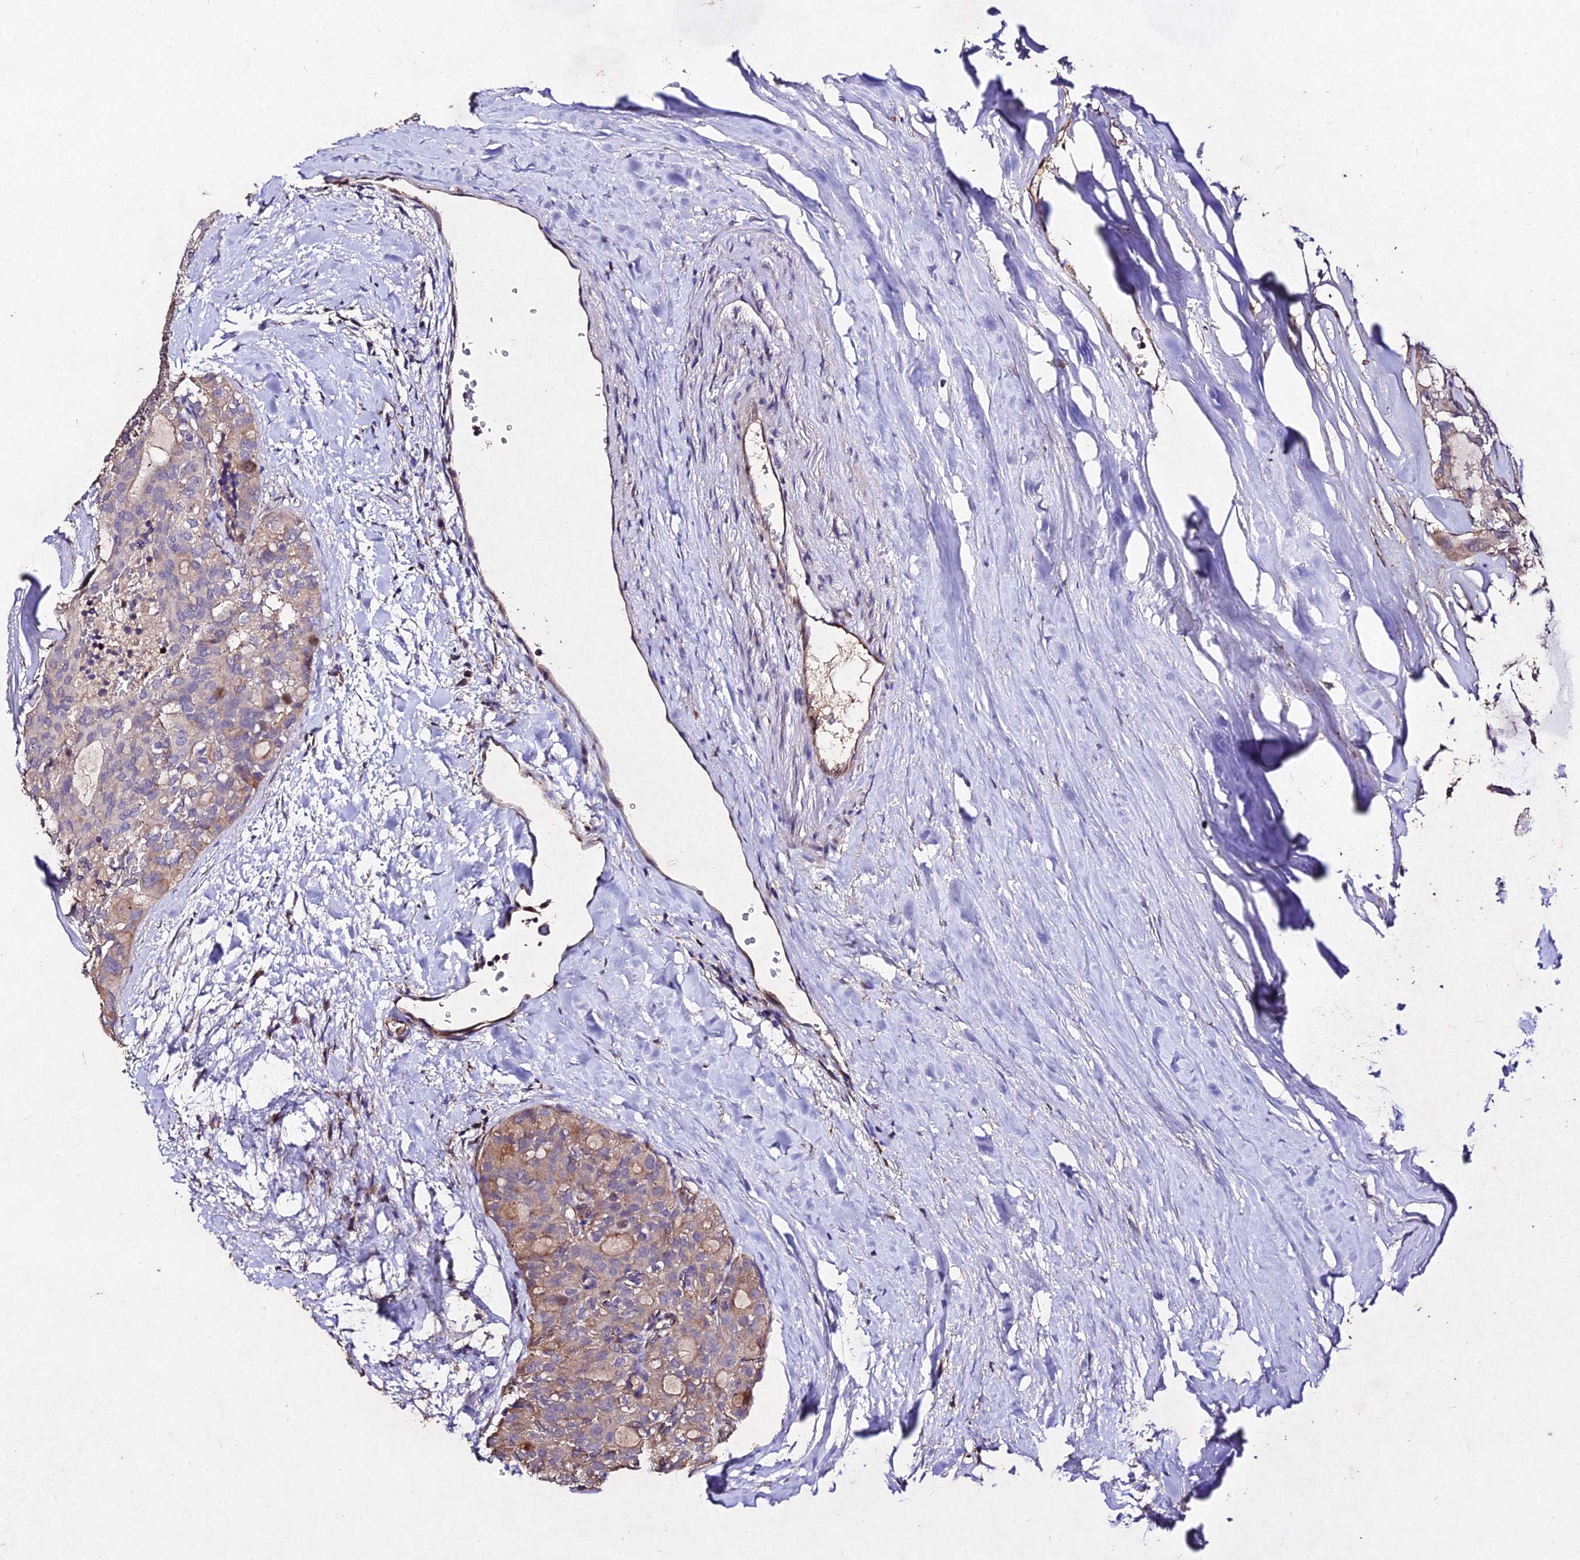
{"staining": {"intensity": "weak", "quantity": "25%-75%", "location": "cytoplasmic/membranous"}, "tissue": "thyroid cancer", "cell_type": "Tumor cells", "image_type": "cancer", "snomed": [{"axis": "morphology", "description": "Follicular adenoma carcinoma, NOS"}, {"axis": "topography", "description": "Thyroid gland"}], "caption": "Immunohistochemistry micrograph of neoplastic tissue: human thyroid cancer stained using immunohistochemistry (IHC) exhibits low levels of weak protein expression localized specifically in the cytoplasmic/membranous of tumor cells, appearing as a cytoplasmic/membranous brown color.", "gene": "AP3M2", "patient": {"sex": "male", "age": 75}}